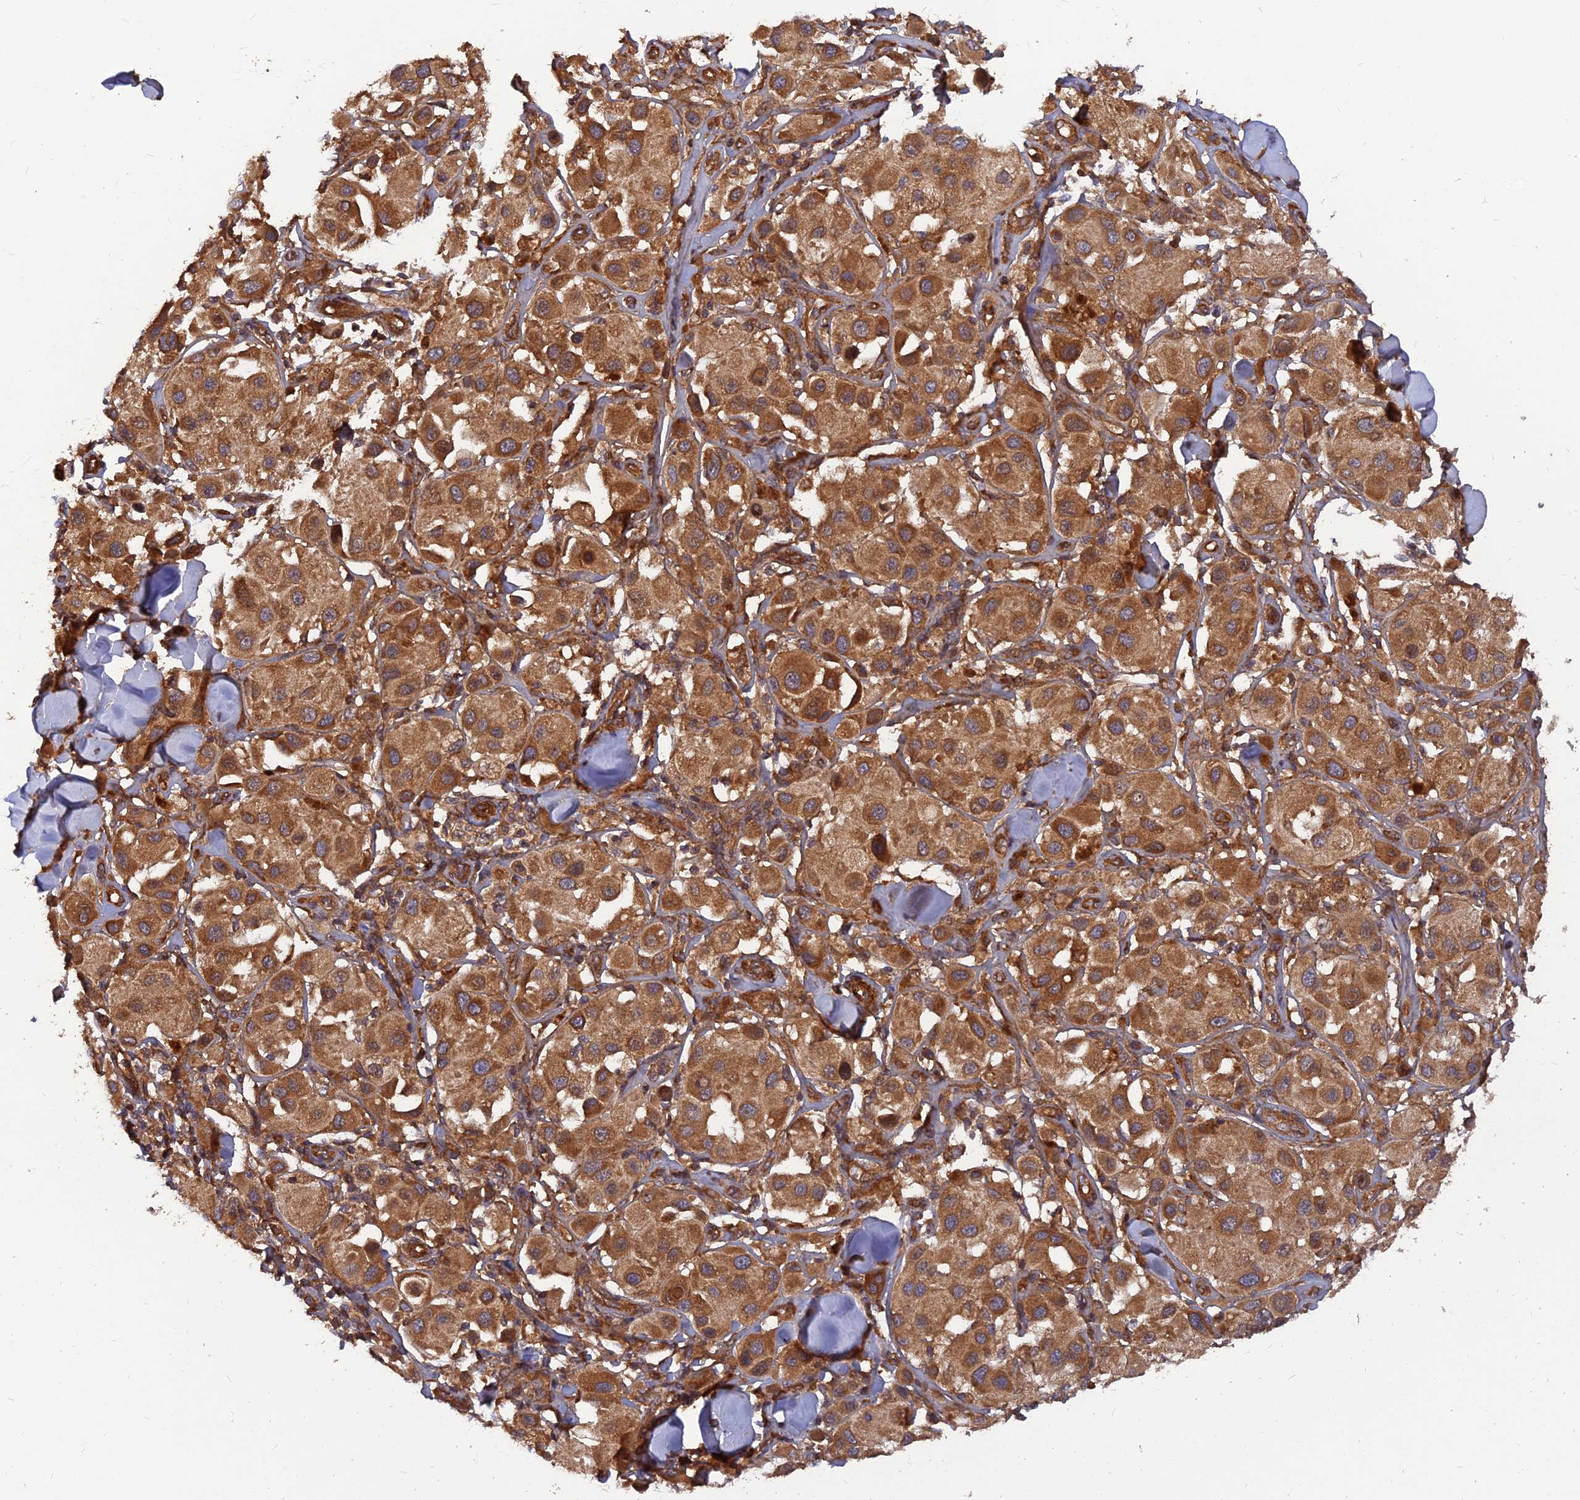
{"staining": {"intensity": "strong", "quantity": ">75%", "location": "cytoplasmic/membranous"}, "tissue": "melanoma", "cell_type": "Tumor cells", "image_type": "cancer", "snomed": [{"axis": "morphology", "description": "Malignant melanoma, Metastatic site"}, {"axis": "topography", "description": "Skin"}], "caption": "There is high levels of strong cytoplasmic/membranous staining in tumor cells of melanoma, as demonstrated by immunohistochemical staining (brown color).", "gene": "RELCH", "patient": {"sex": "male", "age": 41}}